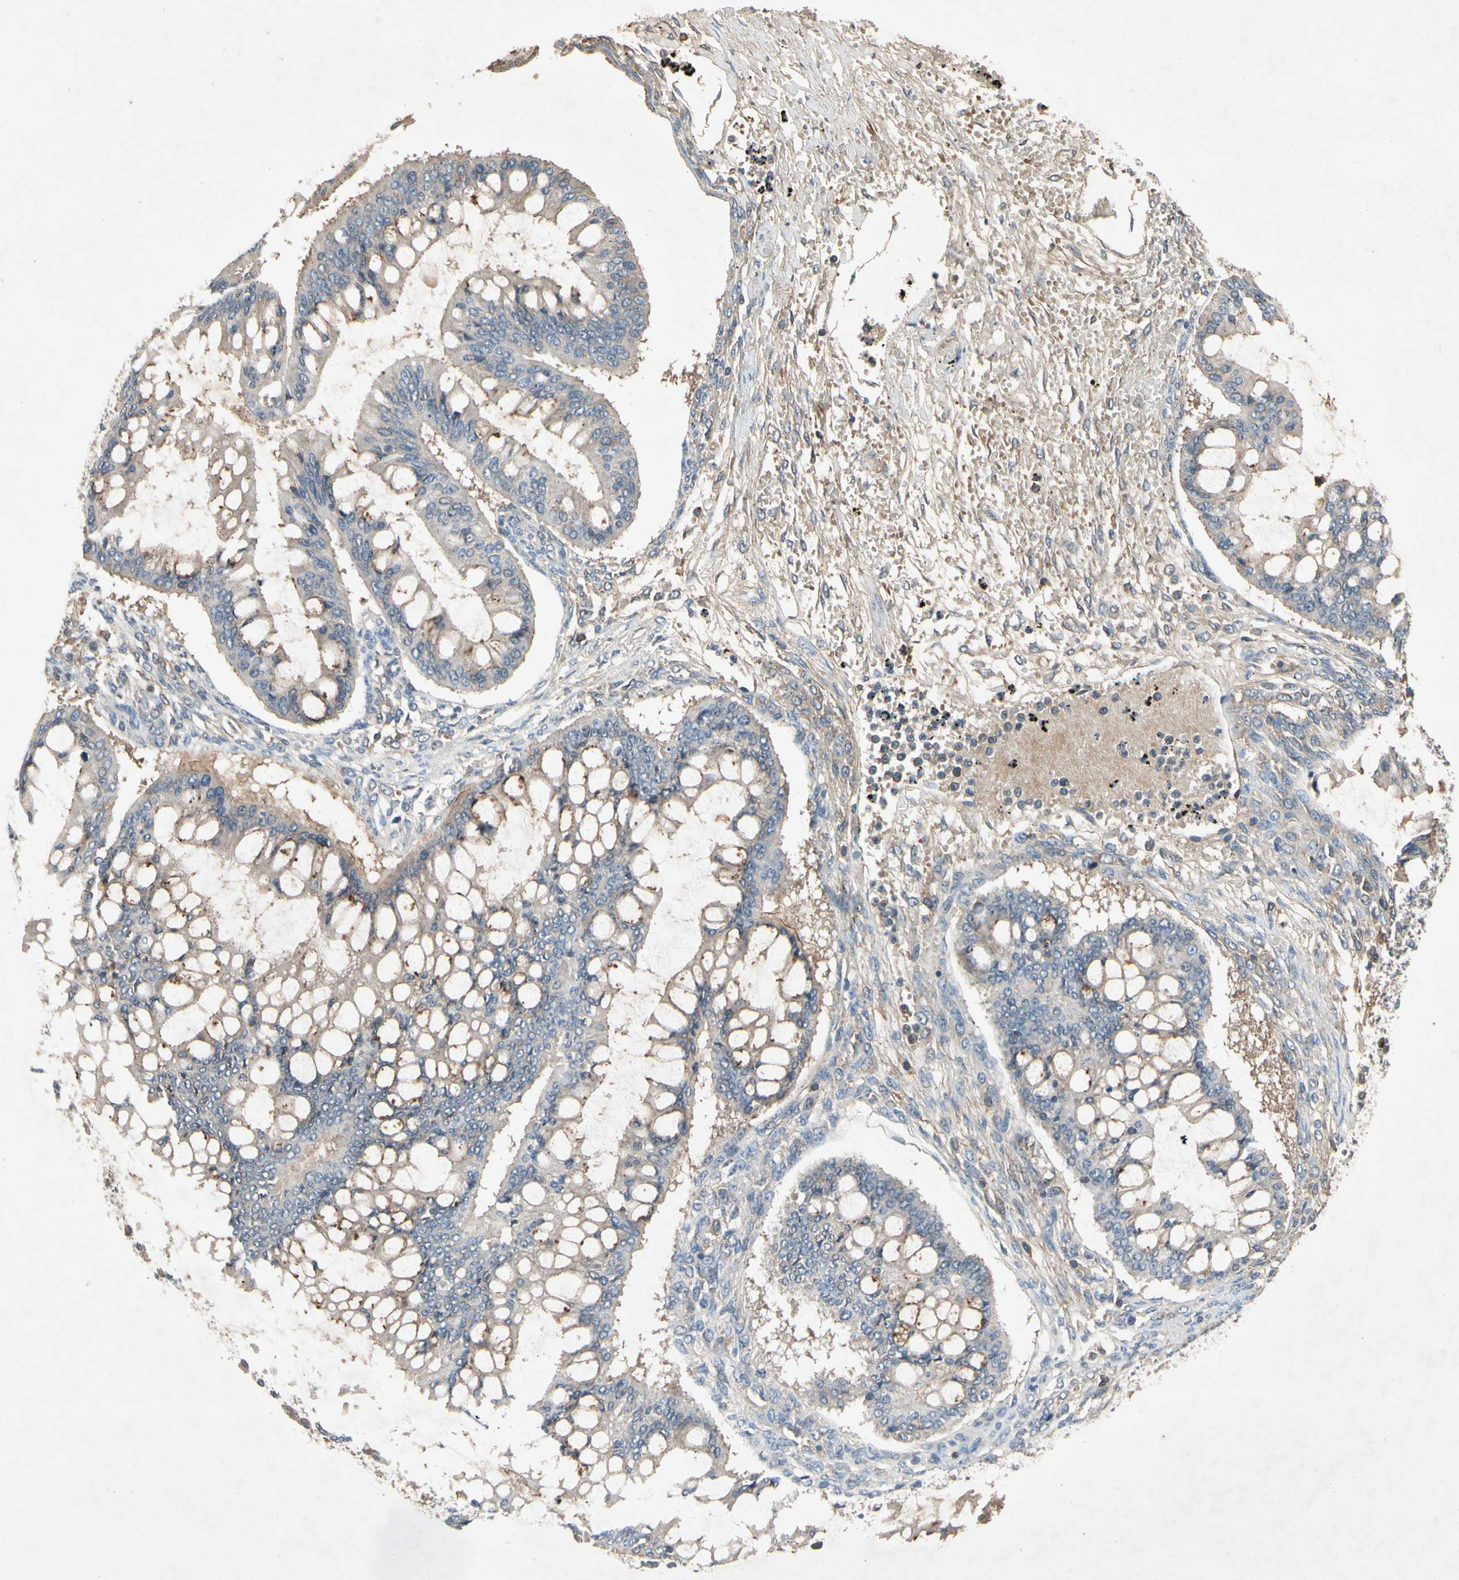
{"staining": {"intensity": "moderate", "quantity": "25%-75%", "location": "cytoplasmic/membranous"}, "tissue": "ovarian cancer", "cell_type": "Tumor cells", "image_type": "cancer", "snomed": [{"axis": "morphology", "description": "Cystadenocarcinoma, mucinous, NOS"}, {"axis": "topography", "description": "Ovary"}], "caption": "DAB immunohistochemical staining of human mucinous cystadenocarcinoma (ovarian) displays moderate cytoplasmic/membranous protein positivity in about 25%-75% of tumor cells.", "gene": "IL1RL1", "patient": {"sex": "female", "age": 73}}